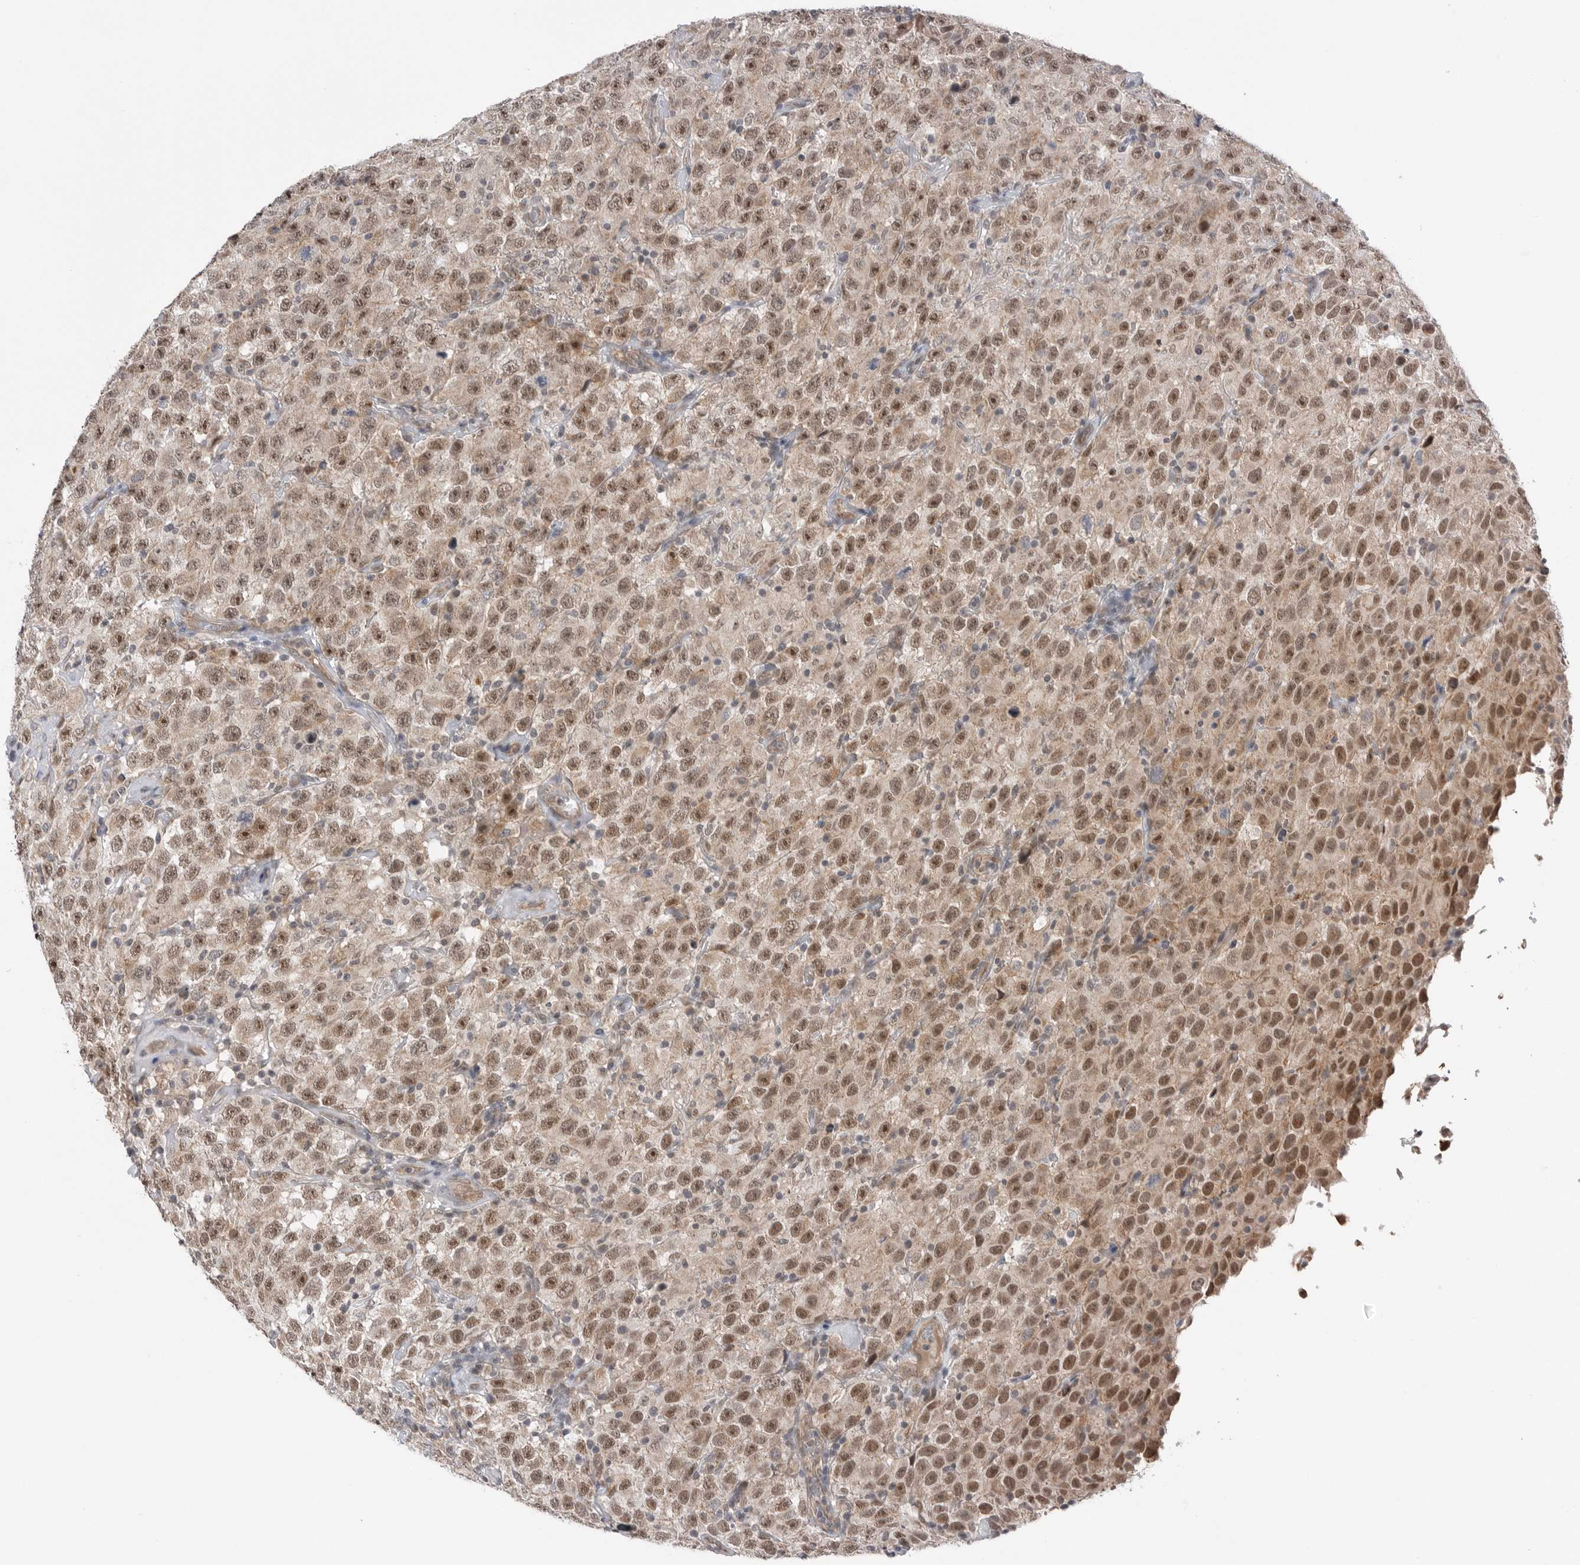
{"staining": {"intensity": "moderate", "quantity": ">75%", "location": "cytoplasmic/membranous,nuclear"}, "tissue": "testis cancer", "cell_type": "Tumor cells", "image_type": "cancer", "snomed": [{"axis": "morphology", "description": "Seminoma, NOS"}, {"axis": "topography", "description": "Testis"}], "caption": "Moderate cytoplasmic/membranous and nuclear protein positivity is appreciated in approximately >75% of tumor cells in testis cancer.", "gene": "NTAQ1", "patient": {"sex": "male", "age": 41}}